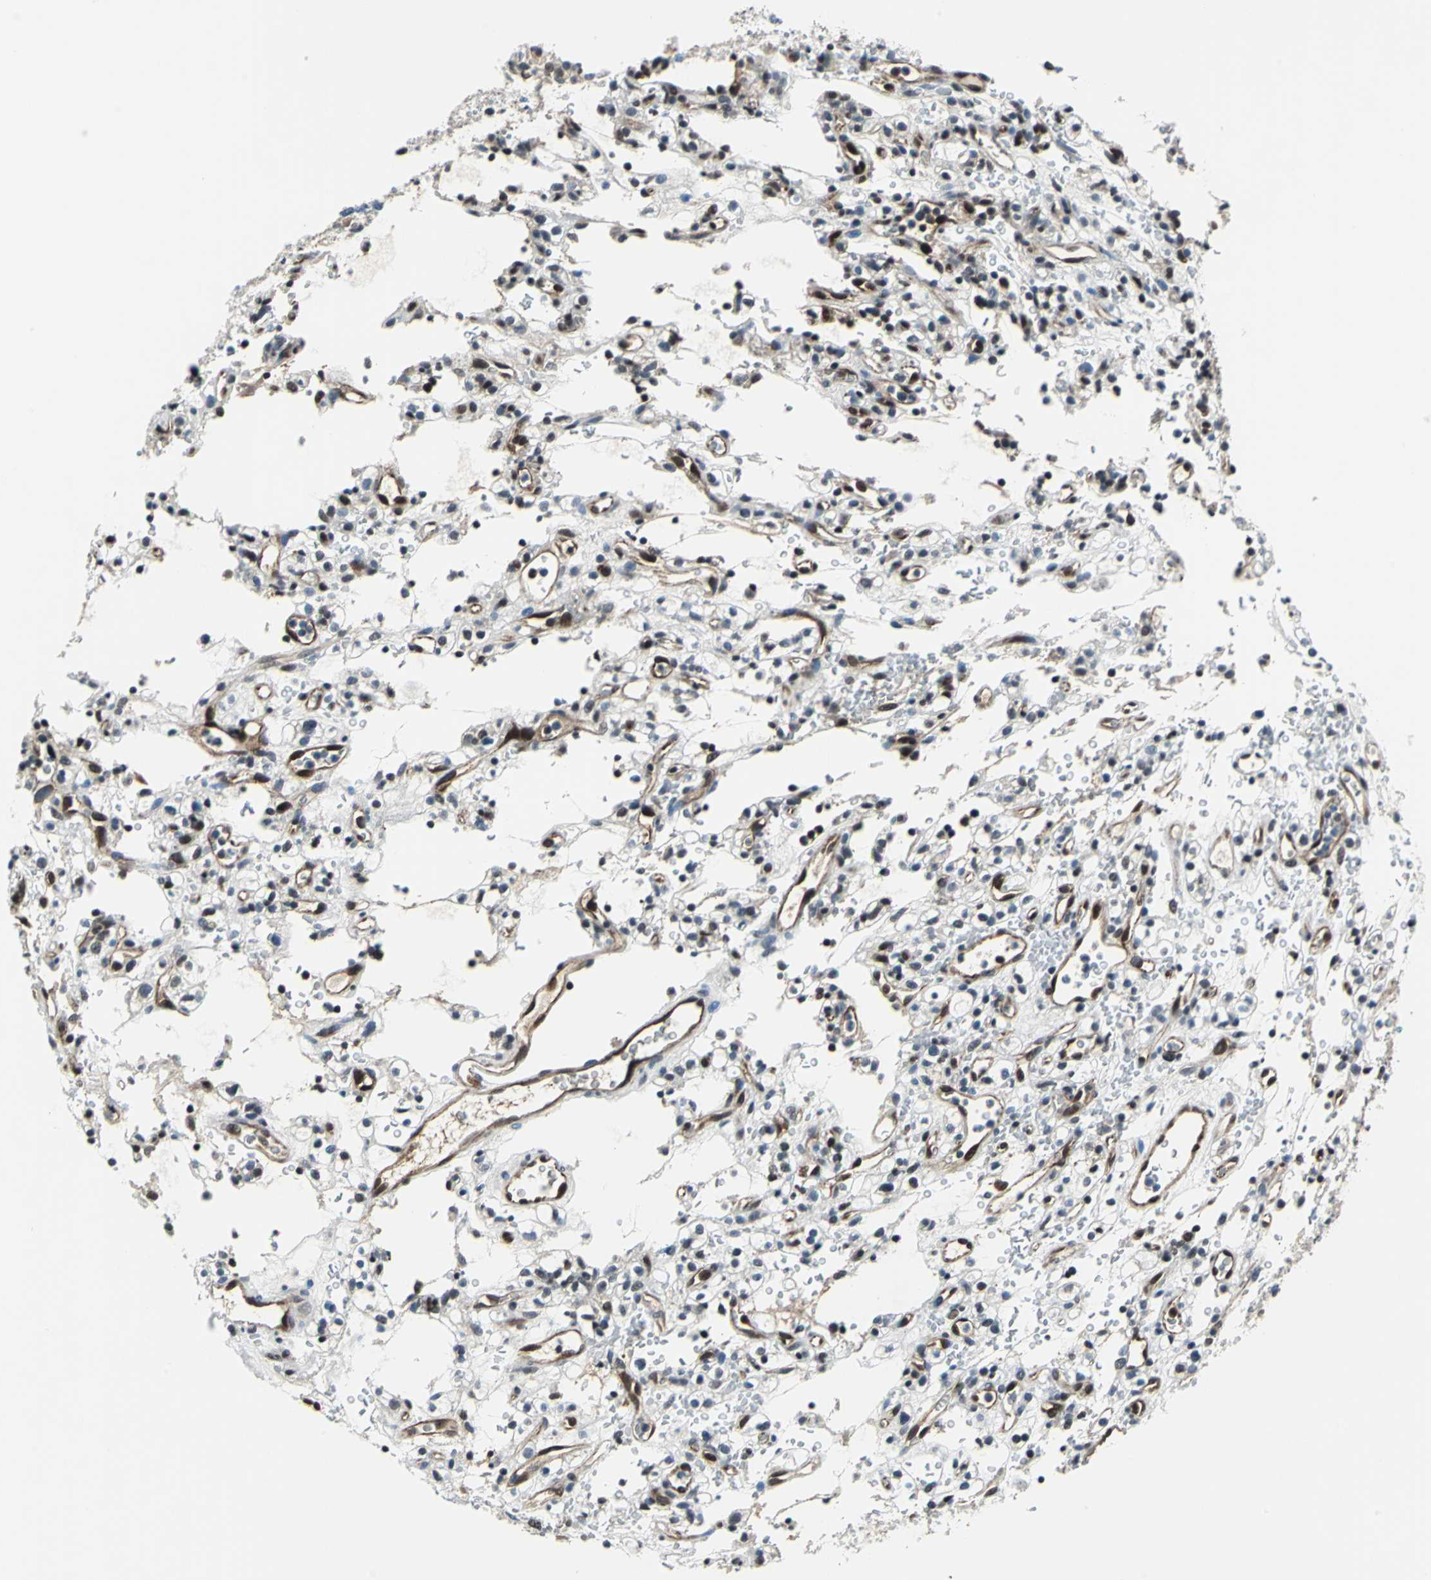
{"staining": {"intensity": "negative", "quantity": "none", "location": "none"}, "tissue": "renal cancer", "cell_type": "Tumor cells", "image_type": "cancer", "snomed": [{"axis": "morphology", "description": "Normal tissue, NOS"}, {"axis": "morphology", "description": "Adenocarcinoma, NOS"}, {"axis": "topography", "description": "Kidney"}], "caption": "Tumor cells are negative for protein expression in human renal cancer (adenocarcinoma). (Brightfield microscopy of DAB (3,3'-diaminobenzidine) immunohistochemistry at high magnification).", "gene": "POLR3K", "patient": {"sex": "female", "age": 72}}